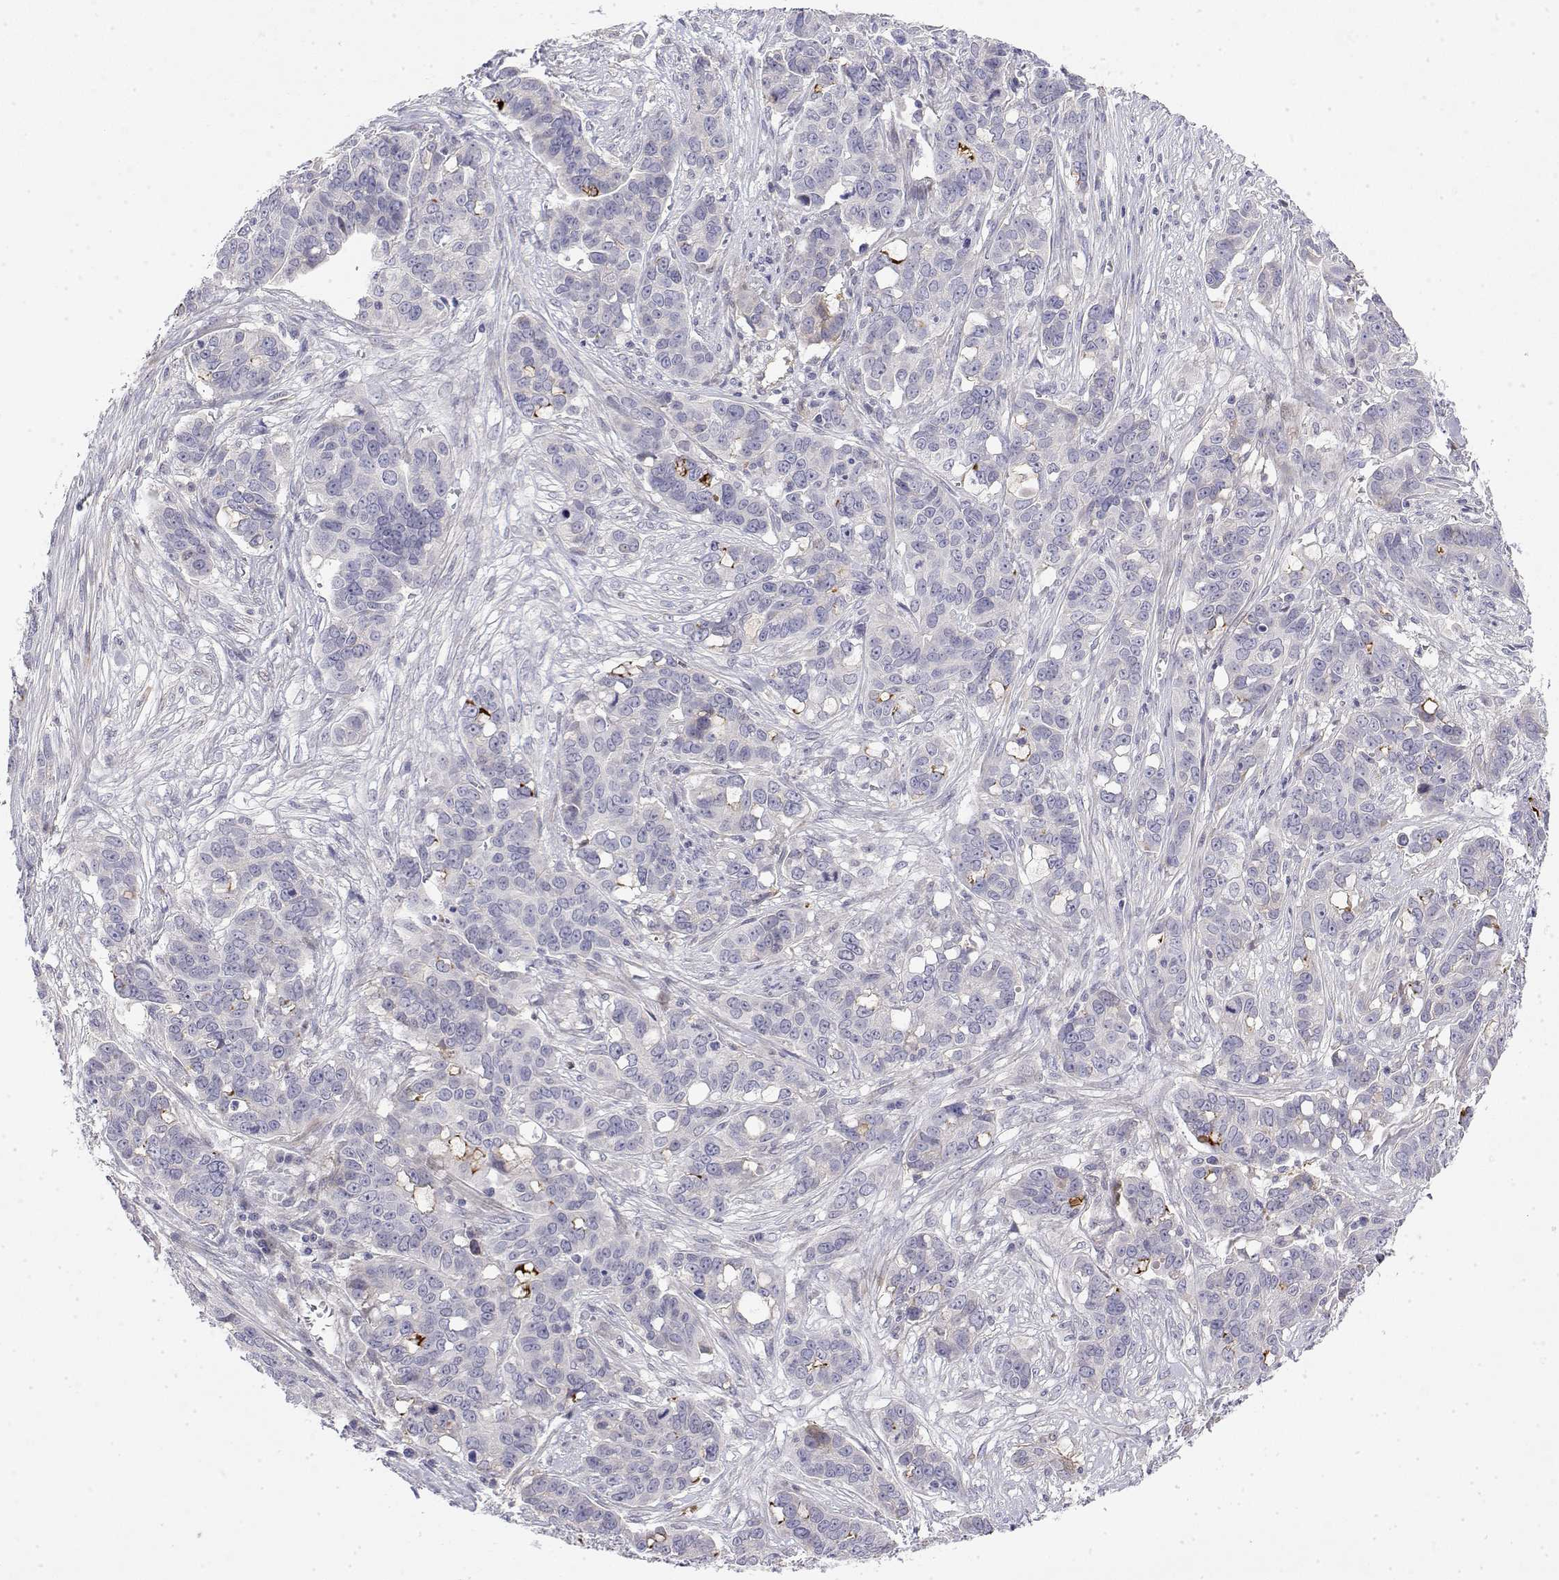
{"staining": {"intensity": "negative", "quantity": "none", "location": "none"}, "tissue": "ovarian cancer", "cell_type": "Tumor cells", "image_type": "cancer", "snomed": [{"axis": "morphology", "description": "Carcinoma, endometroid"}, {"axis": "topography", "description": "Ovary"}], "caption": "A high-resolution photomicrograph shows immunohistochemistry staining of ovarian cancer, which exhibits no significant staining in tumor cells. (DAB (3,3'-diaminobenzidine) immunohistochemistry (IHC) visualized using brightfield microscopy, high magnification).", "gene": "GGACT", "patient": {"sex": "female", "age": 78}}